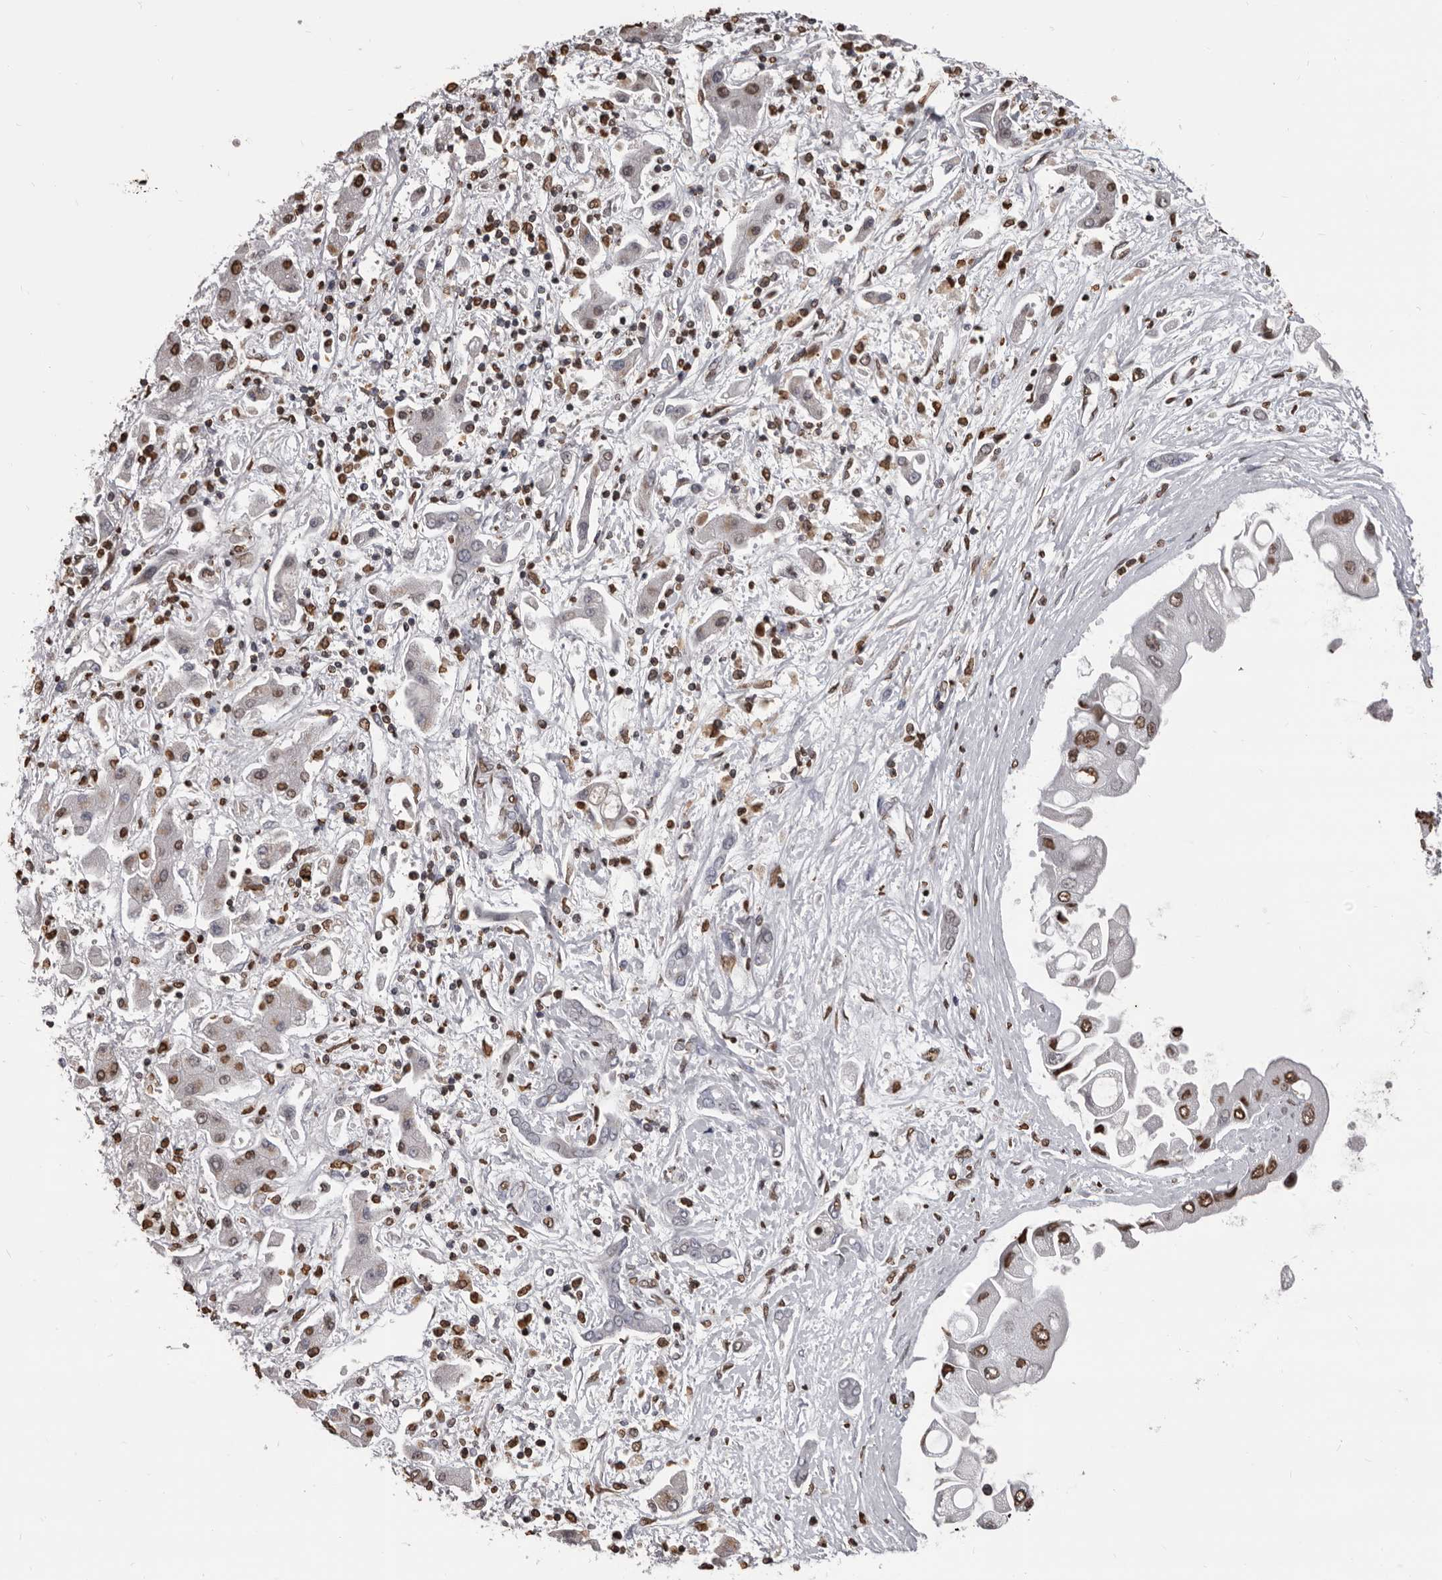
{"staining": {"intensity": "strong", "quantity": ">75%", "location": "nuclear"}, "tissue": "liver cancer", "cell_type": "Tumor cells", "image_type": "cancer", "snomed": [{"axis": "morphology", "description": "Cholangiocarcinoma"}, {"axis": "topography", "description": "Liver"}], "caption": "About >75% of tumor cells in human cholangiocarcinoma (liver) exhibit strong nuclear protein staining as visualized by brown immunohistochemical staining.", "gene": "AHR", "patient": {"sex": "male", "age": 50}}